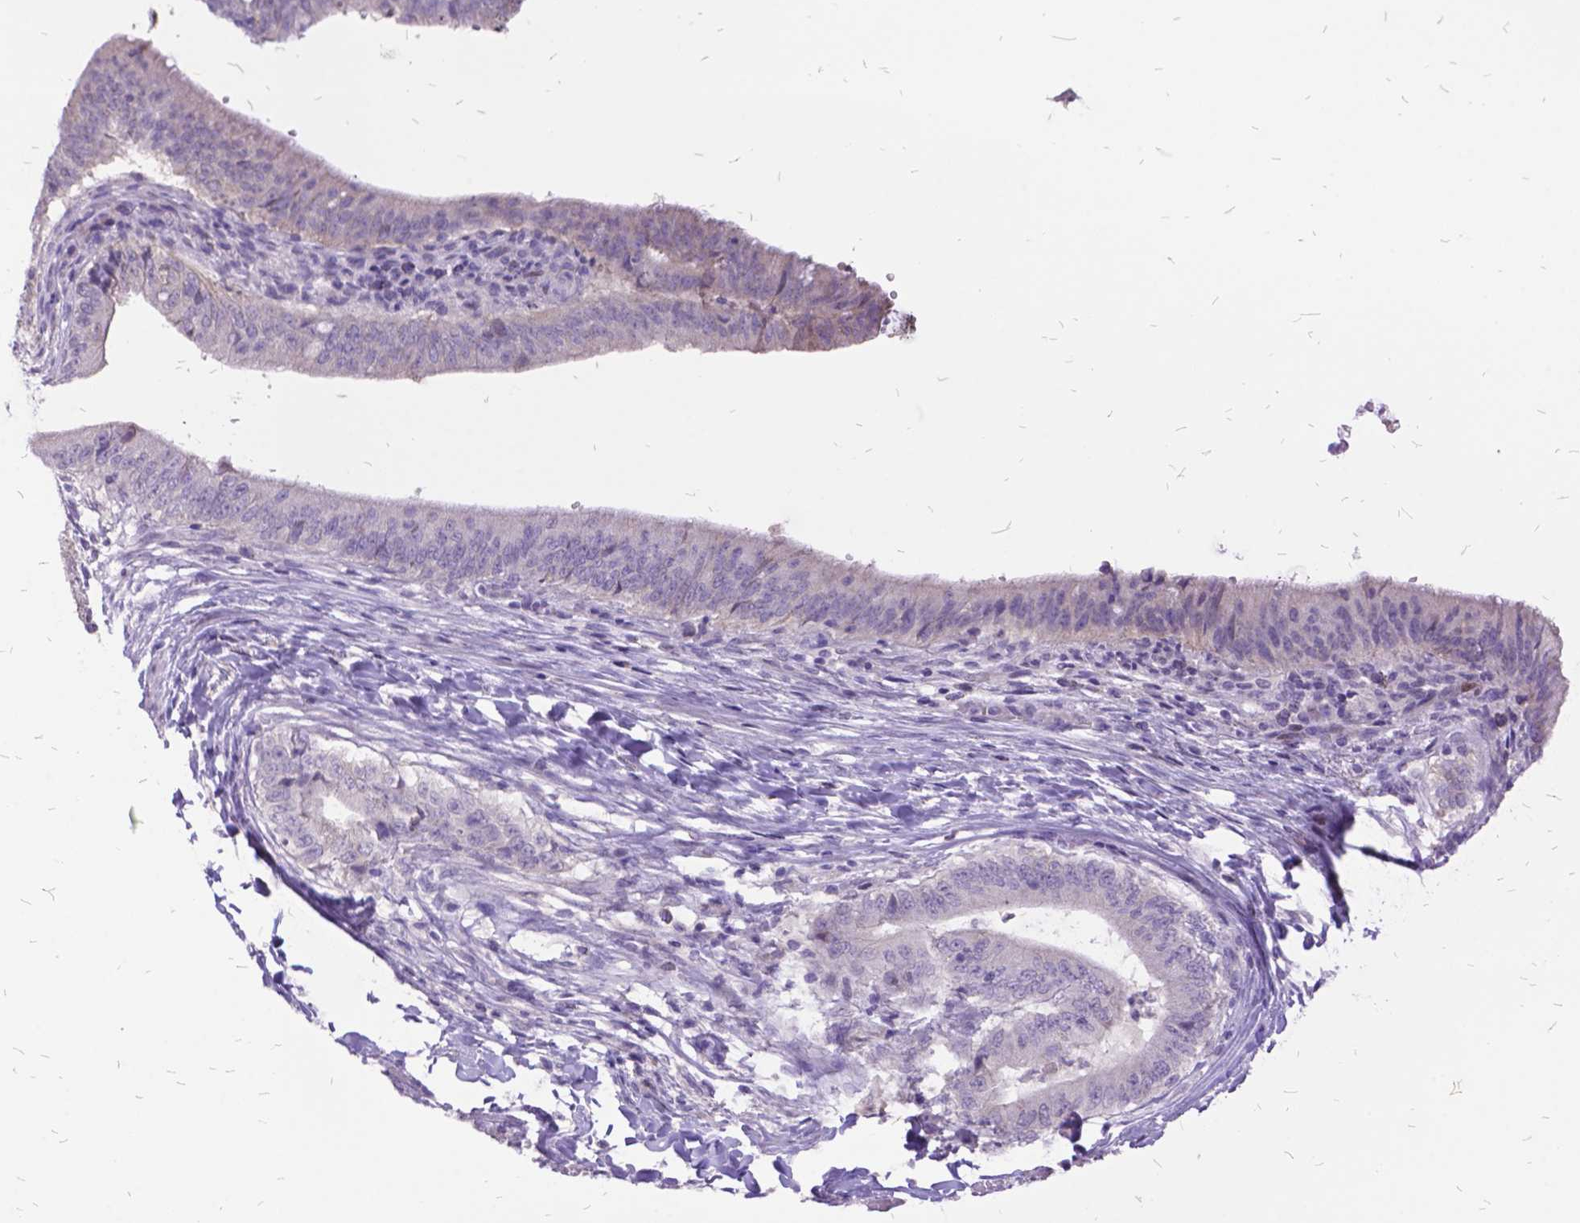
{"staining": {"intensity": "weak", "quantity": "25%-75%", "location": "cytoplasmic/membranous"}, "tissue": "colorectal cancer", "cell_type": "Tumor cells", "image_type": "cancer", "snomed": [{"axis": "morphology", "description": "Adenocarcinoma, NOS"}, {"axis": "topography", "description": "Colon"}], "caption": "An immunohistochemistry histopathology image of tumor tissue is shown. Protein staining in brown highlights weak cytoplasmic/membranous positivity in adenocarcinoma (colorectal) within tumor cells.", "gene": "ITGB6", "patient": {"sex": "female", "age": 43}}